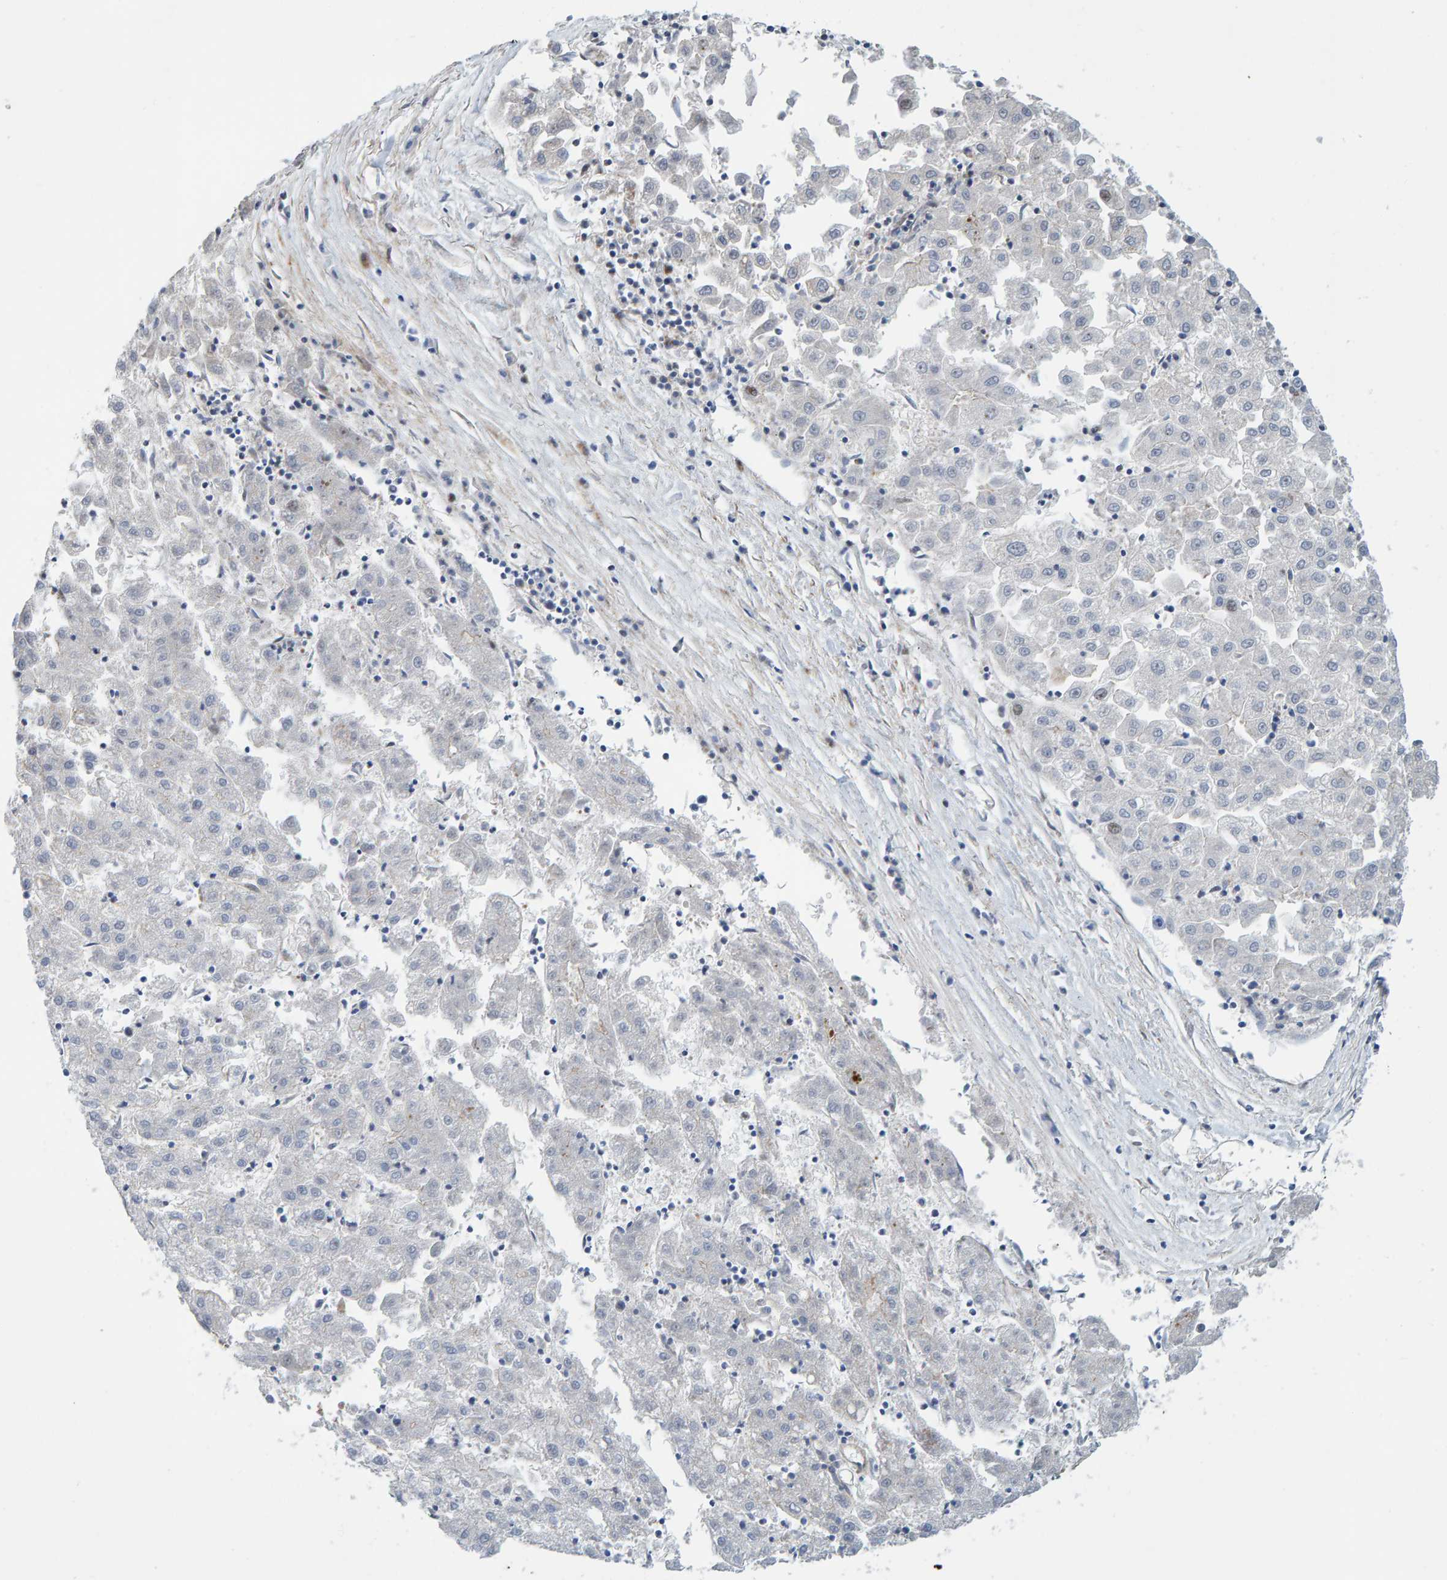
{"staining": {"intensity": "negative", "quantity": "none", "location": "none"}, "tissue": "liver cancer", "cell_type": "Tumor cells", "image_type": "cancer", "snomed": [{"axis": "morphology", "description": "Carcinoma, Hepatocellular, NOS"}, {"axis": "topography", "description": "Liver"}], "caption": "Immunohistochemical staining of human liver hepatocellular carcinoma reveals no significant expression in tumor cells.", "gene": "POLG2", "patient": {"sex": "male", "age": 72}}